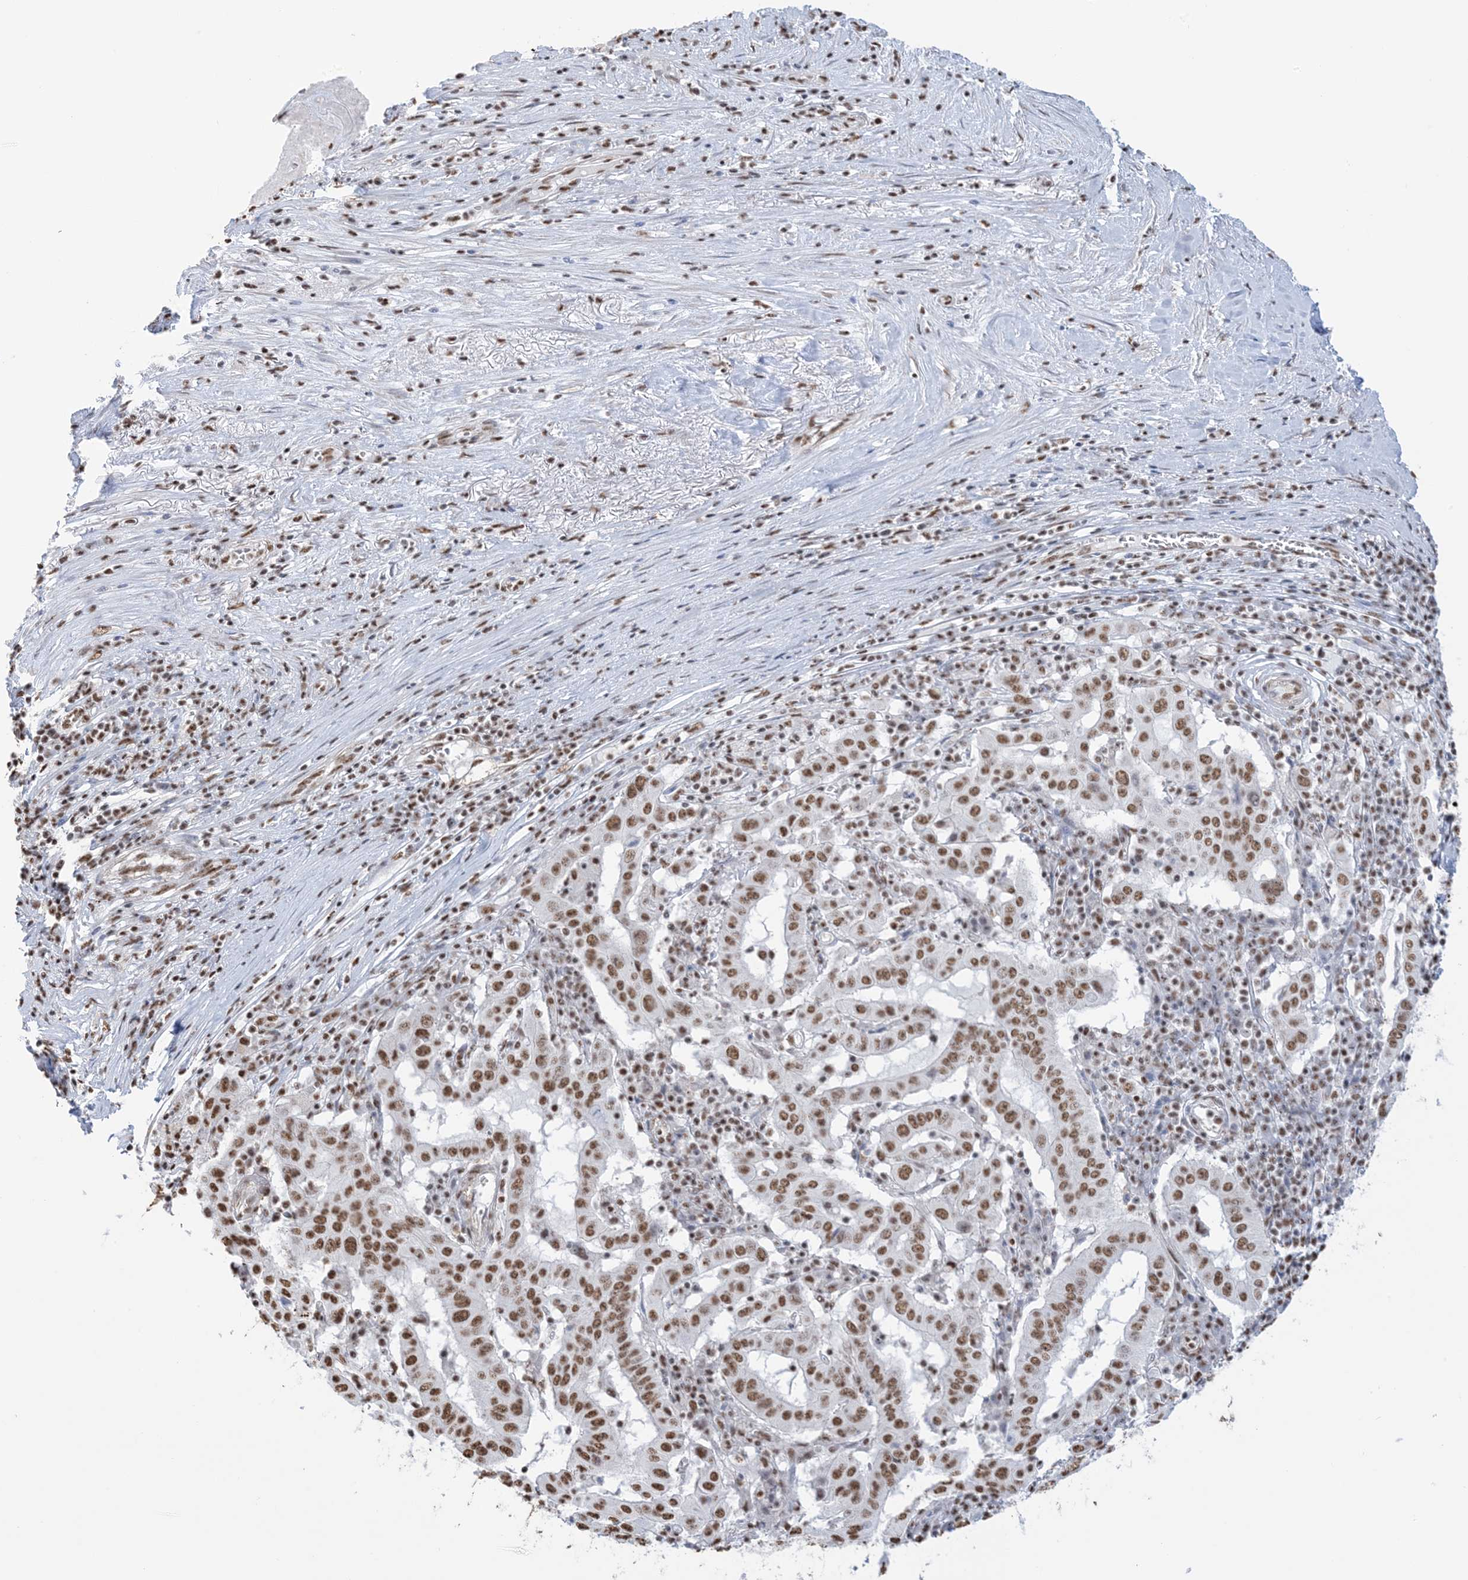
{"staining": {"intensity": "moderate", "quantity": ">75%", "location": "nuclear"}, "tissue": "pancreatic cancer", "cell_type": "Tumor cells", "image_type": "cancer", "snomed": [{"axis": "morphology", "description": "Adenocarcinoma, NOS"}, {"axis": "topography", "description": "Pancreas"}], "caption": "Brown immunohistochemical staining in human pancreatic adenocarcinoma exhibits moderate nuclear positivity in approximately >75% of tumor cells.", "gene": "ZNF792", "patient": {"sex": "male", "age": 63}}